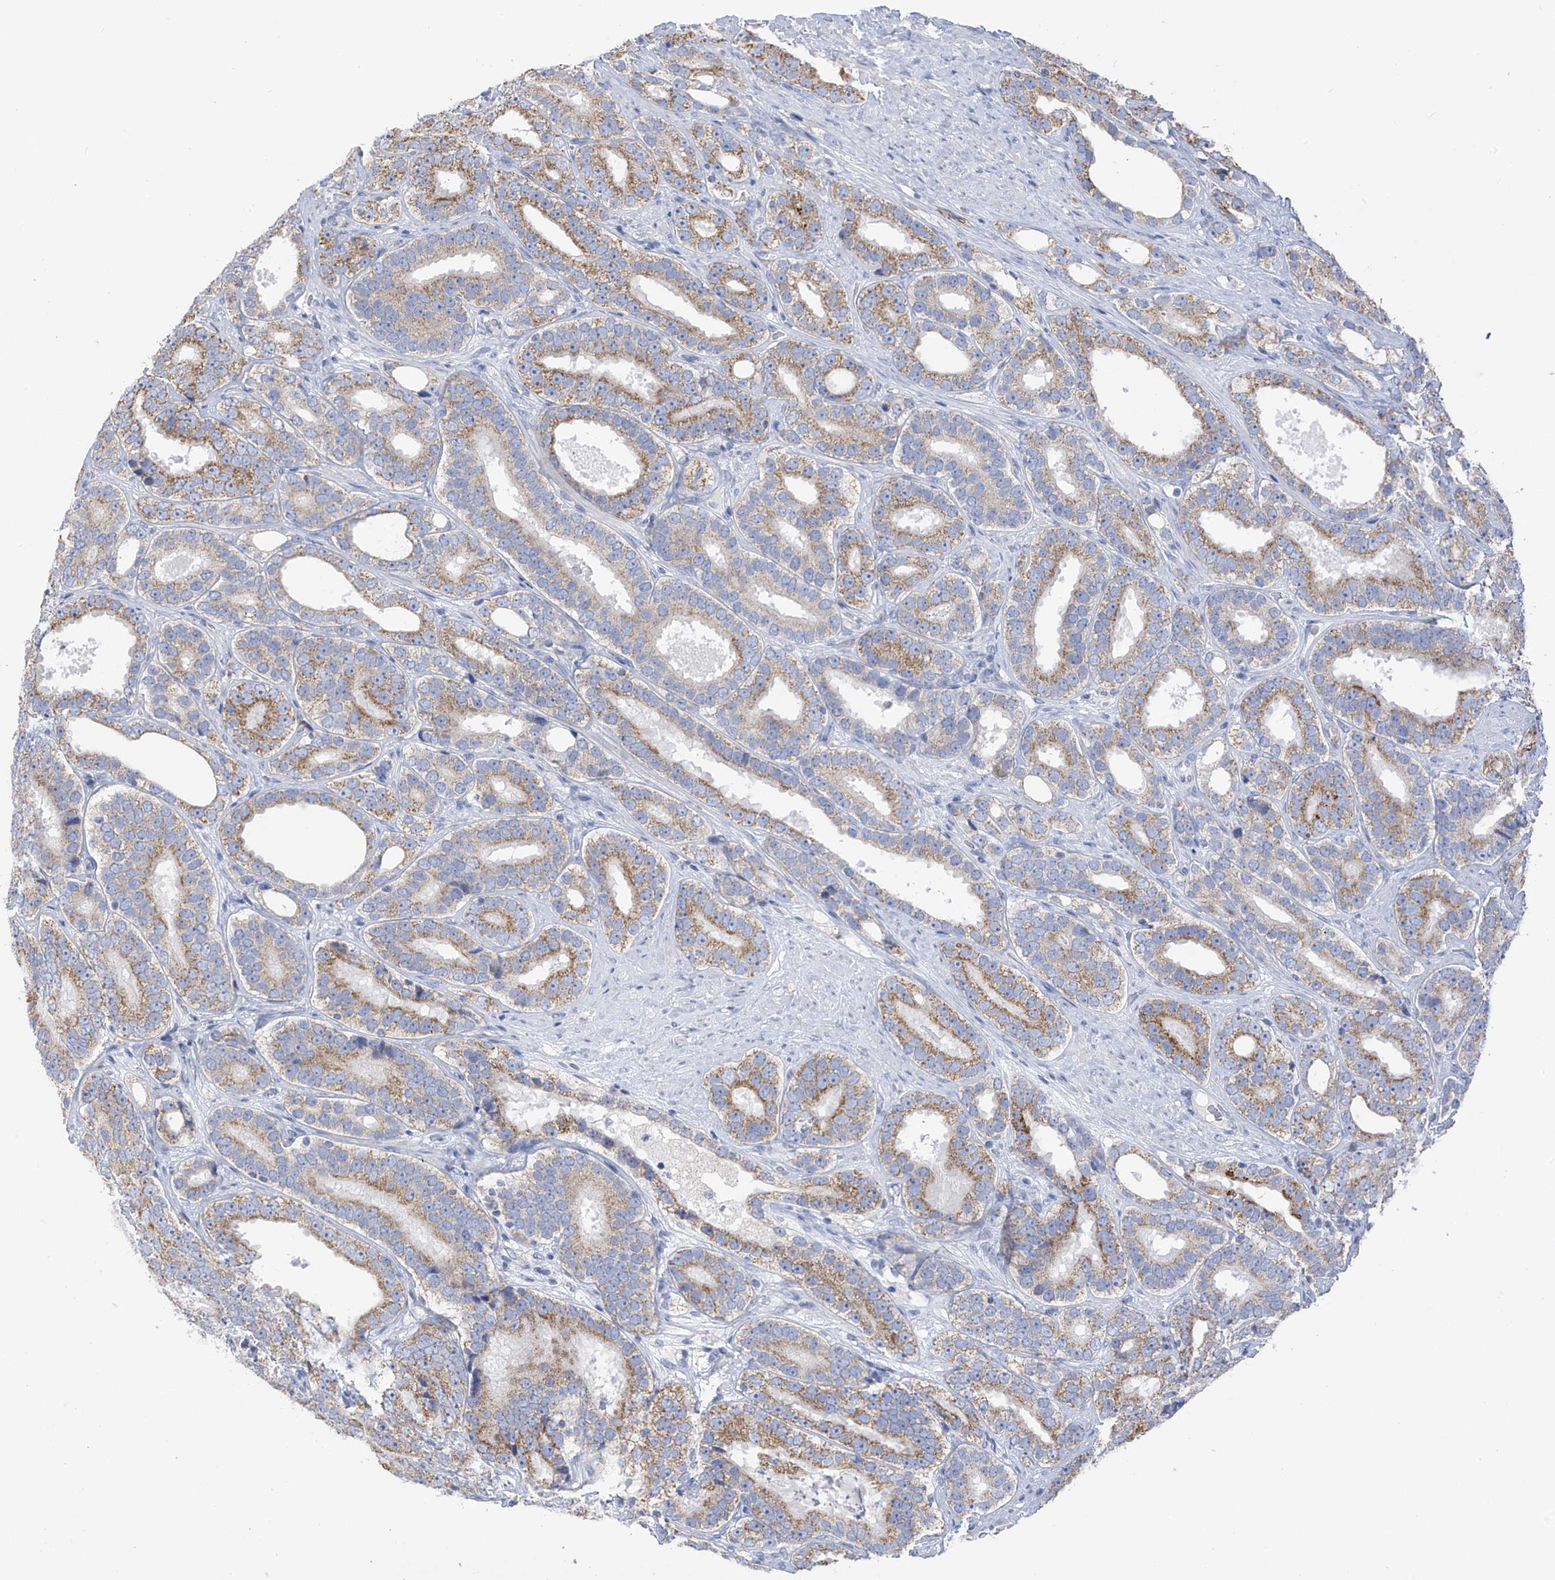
{"staining": {"intensity": "moderate", "quantity": ">75%", "location": "cytoplasmic/membranous"}, "tissue": "prostate cancer", "cell_type": "Tumor cells", "image_type": "cancer", "snomed": [{"axis": "morphology", "description": "Adenocarcinoma, High grade"}, {"axis": "topography", "description": "Prostate"}], "caption": "Human high-grade adenocarcinoma (prostate) stained with a protein marker exhibits moderate staining in tumor cells.", "gene": "PNPT1", "patient": {"sex": "male", "age": 56}}